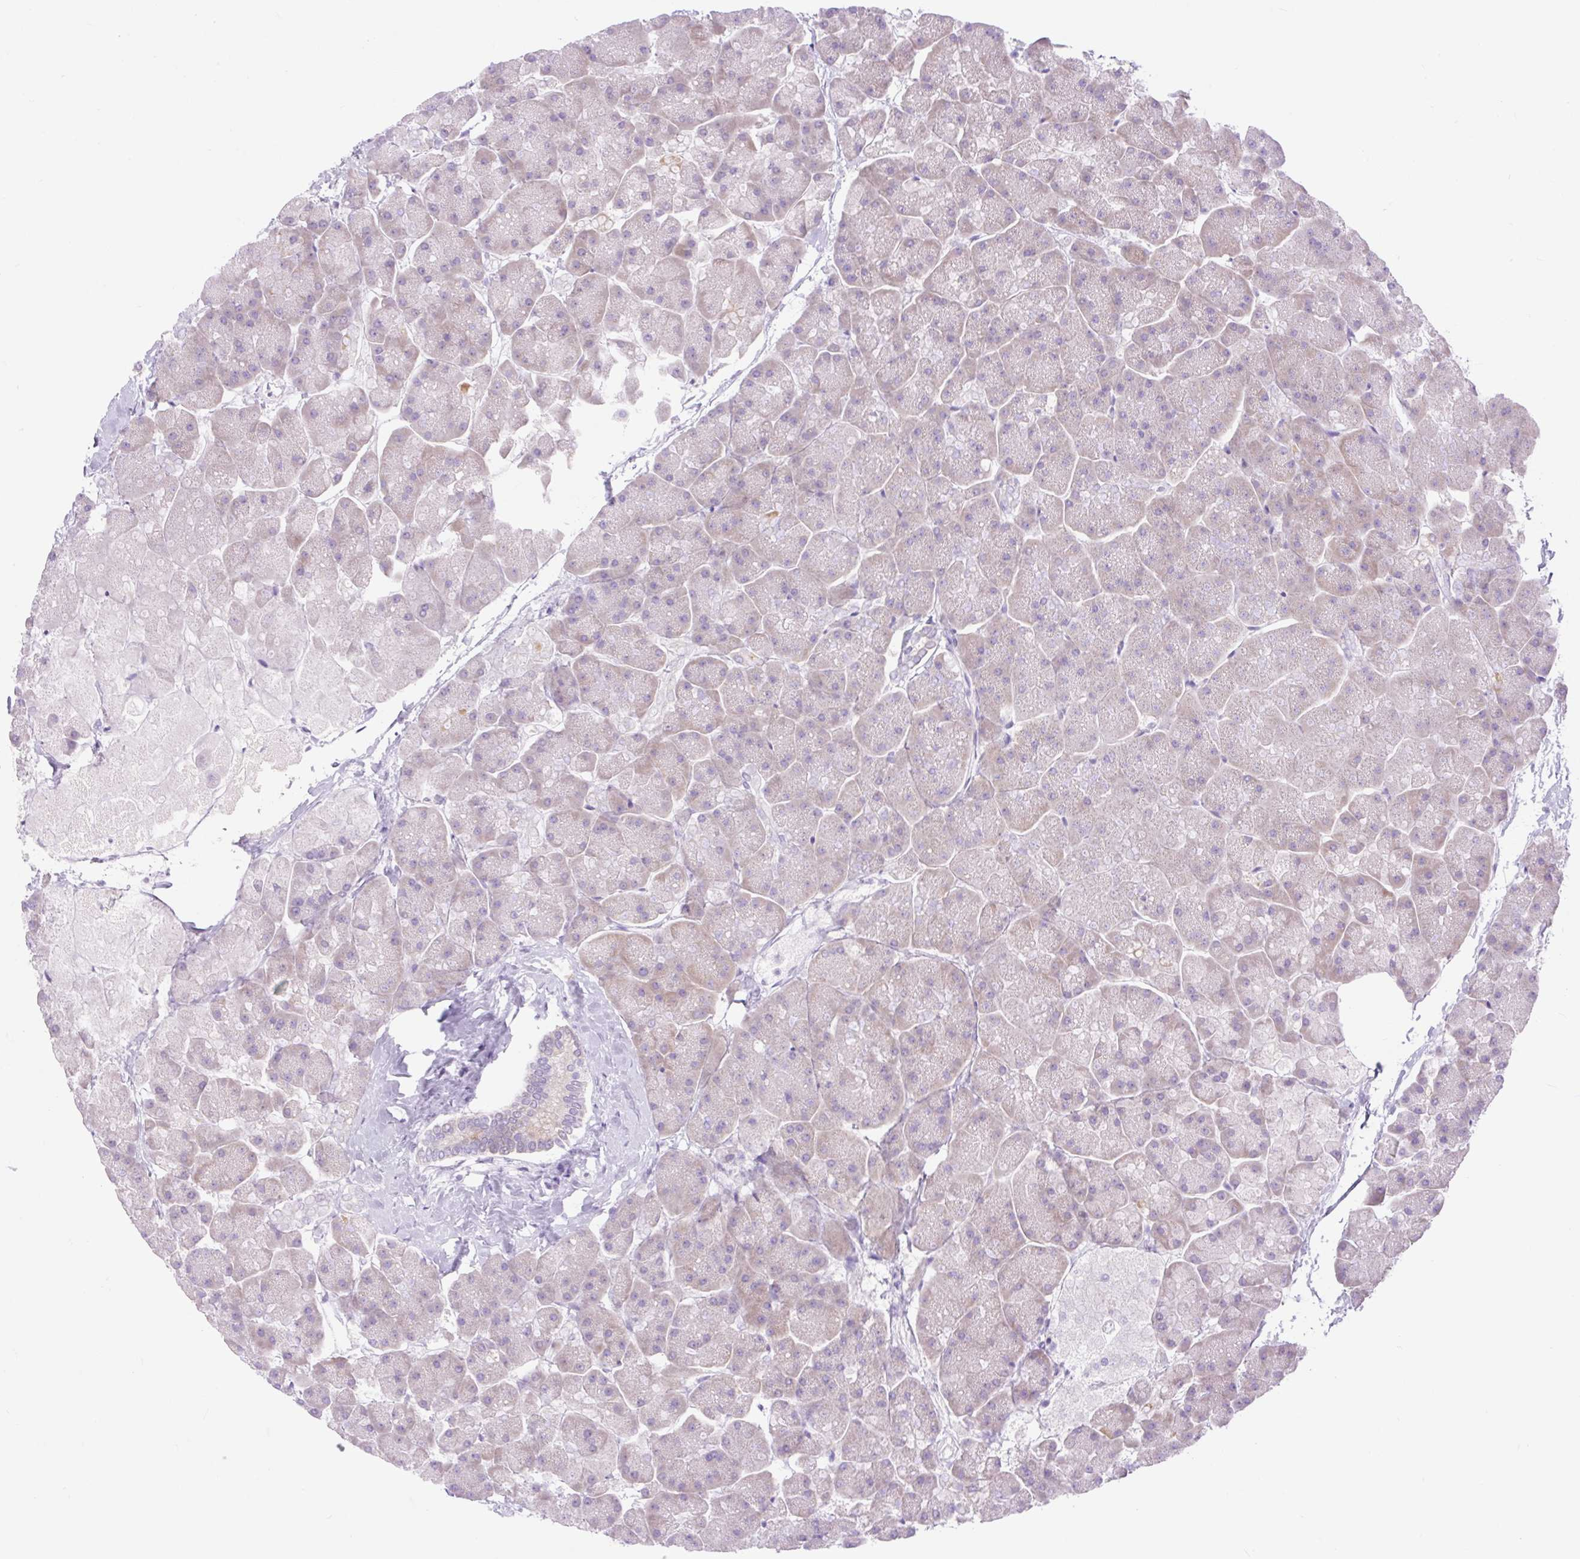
{"staining": {"intensity": "weak", "quantity": "<25%", "location": "cytoplasmic/membranous"}, "tissue": "pancreas", "cell_type": "Exocrine glandular cells", "image_type": "normal", "snomed": [{"axis": "morphology", "description": "Normal tissue, NOS"}, {"axis": "topography", "description": "Pancreas"}, {"axis": "topography", "description": "Peripheral nerve tissue"}], "caption": "DAB (3,3'-diaminobenzidine) immunohistochemical staining of benign pancreas displays no significant positivity in exocrine glandular cells.", "gene": "SLC25A40", "patient": {"sex": "male", "age": 54}}